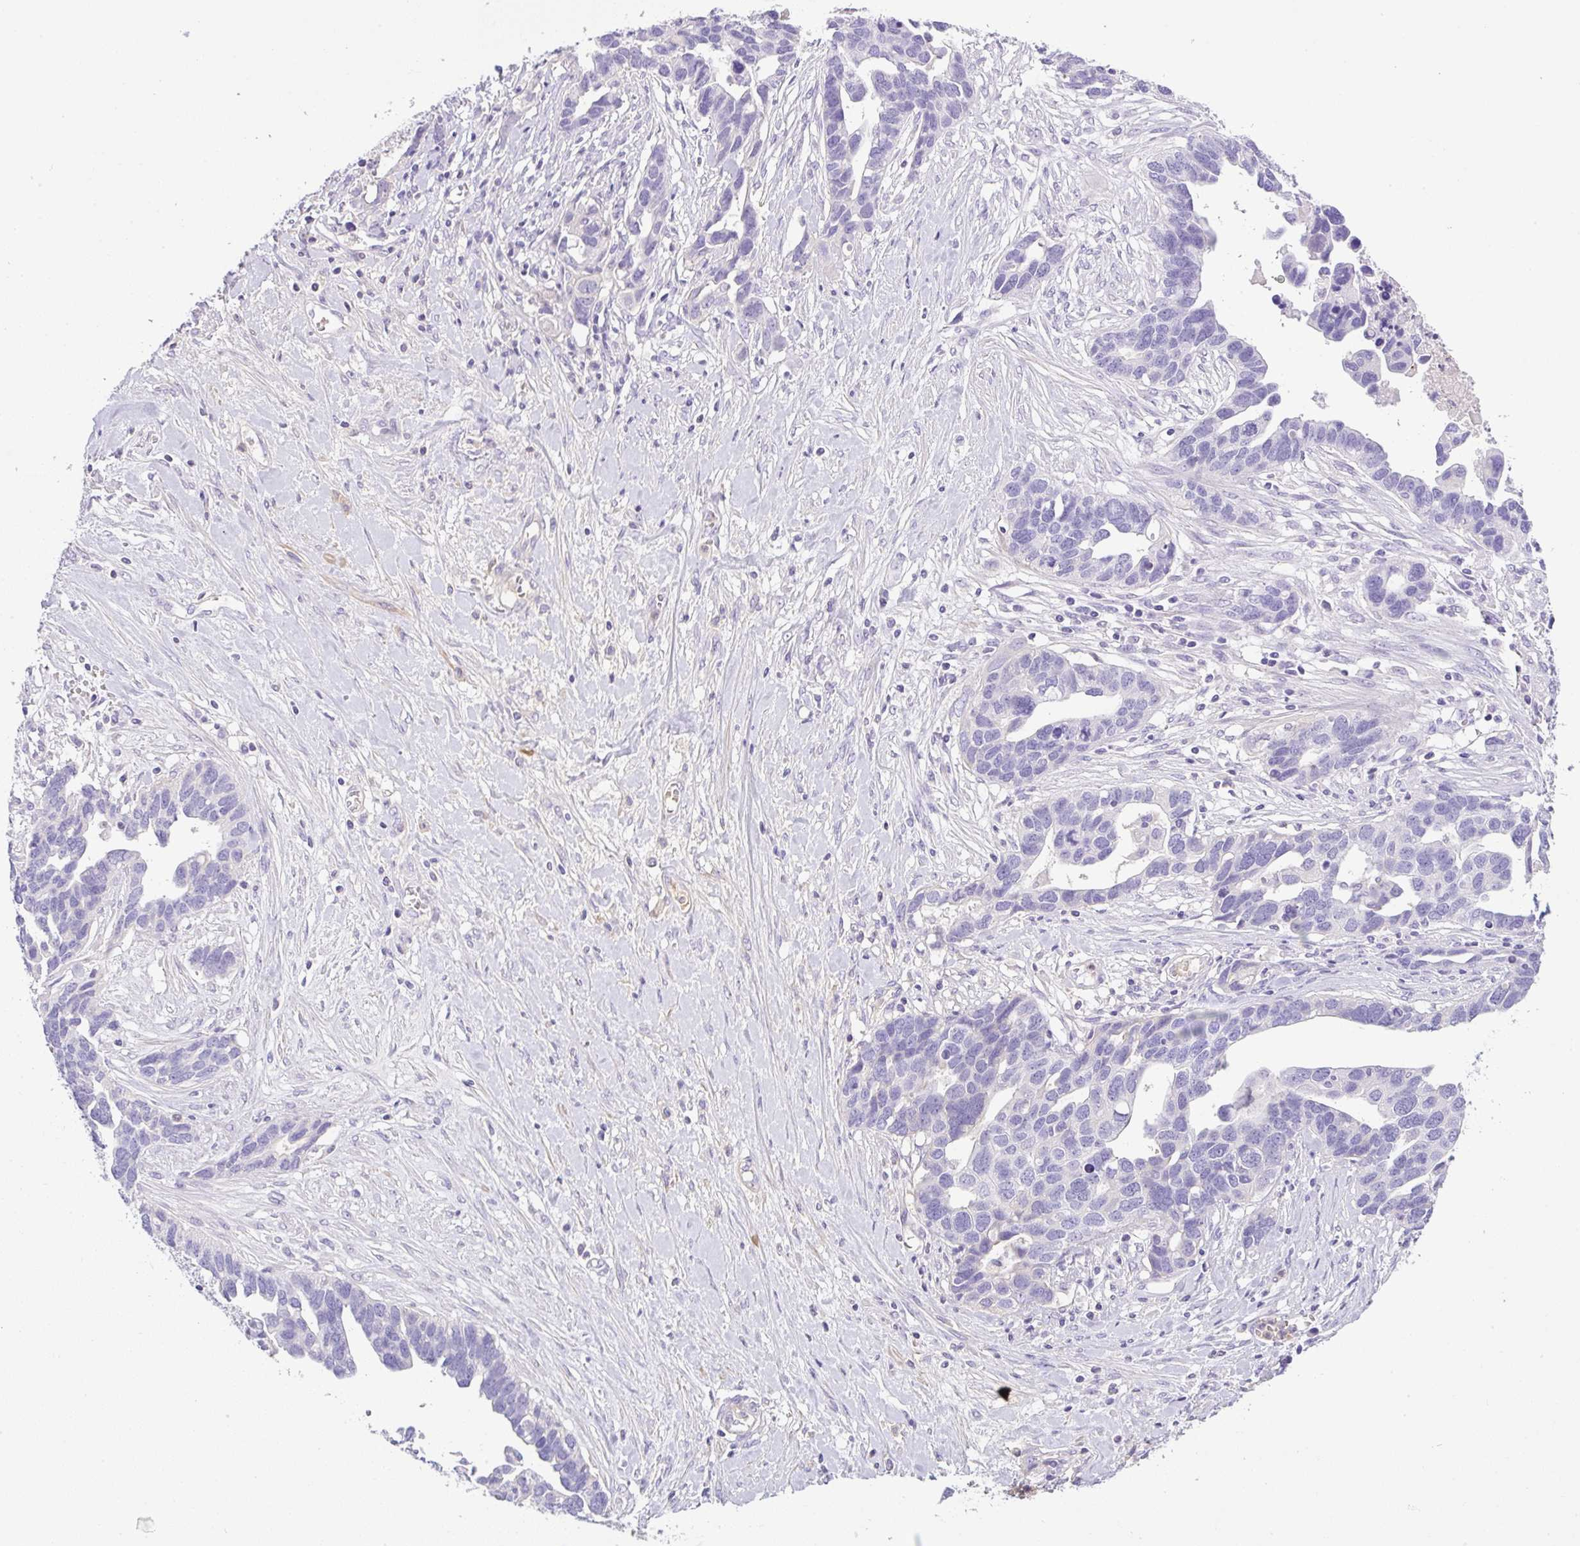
{"staining": {"intensity": "negative", "quantity": "none", "location": "none"}, "tissue": "ovarian cancer", "cell_type": "Tumor cells", "image_type": "cancer", "snomed": [{"axis": "morphology", "description": "Cystadenocarcinoma, serous, NOS"}, {"axis": "topography", "description": "Ovary"}], "caption": "Human ovarian cancer (serous cystadenocarcinoma) stained for a protein using IHC demonstrates no expression in tumor cells.", "gene": "TDRD15", "patient": {"sex": "female", "age": 54}}